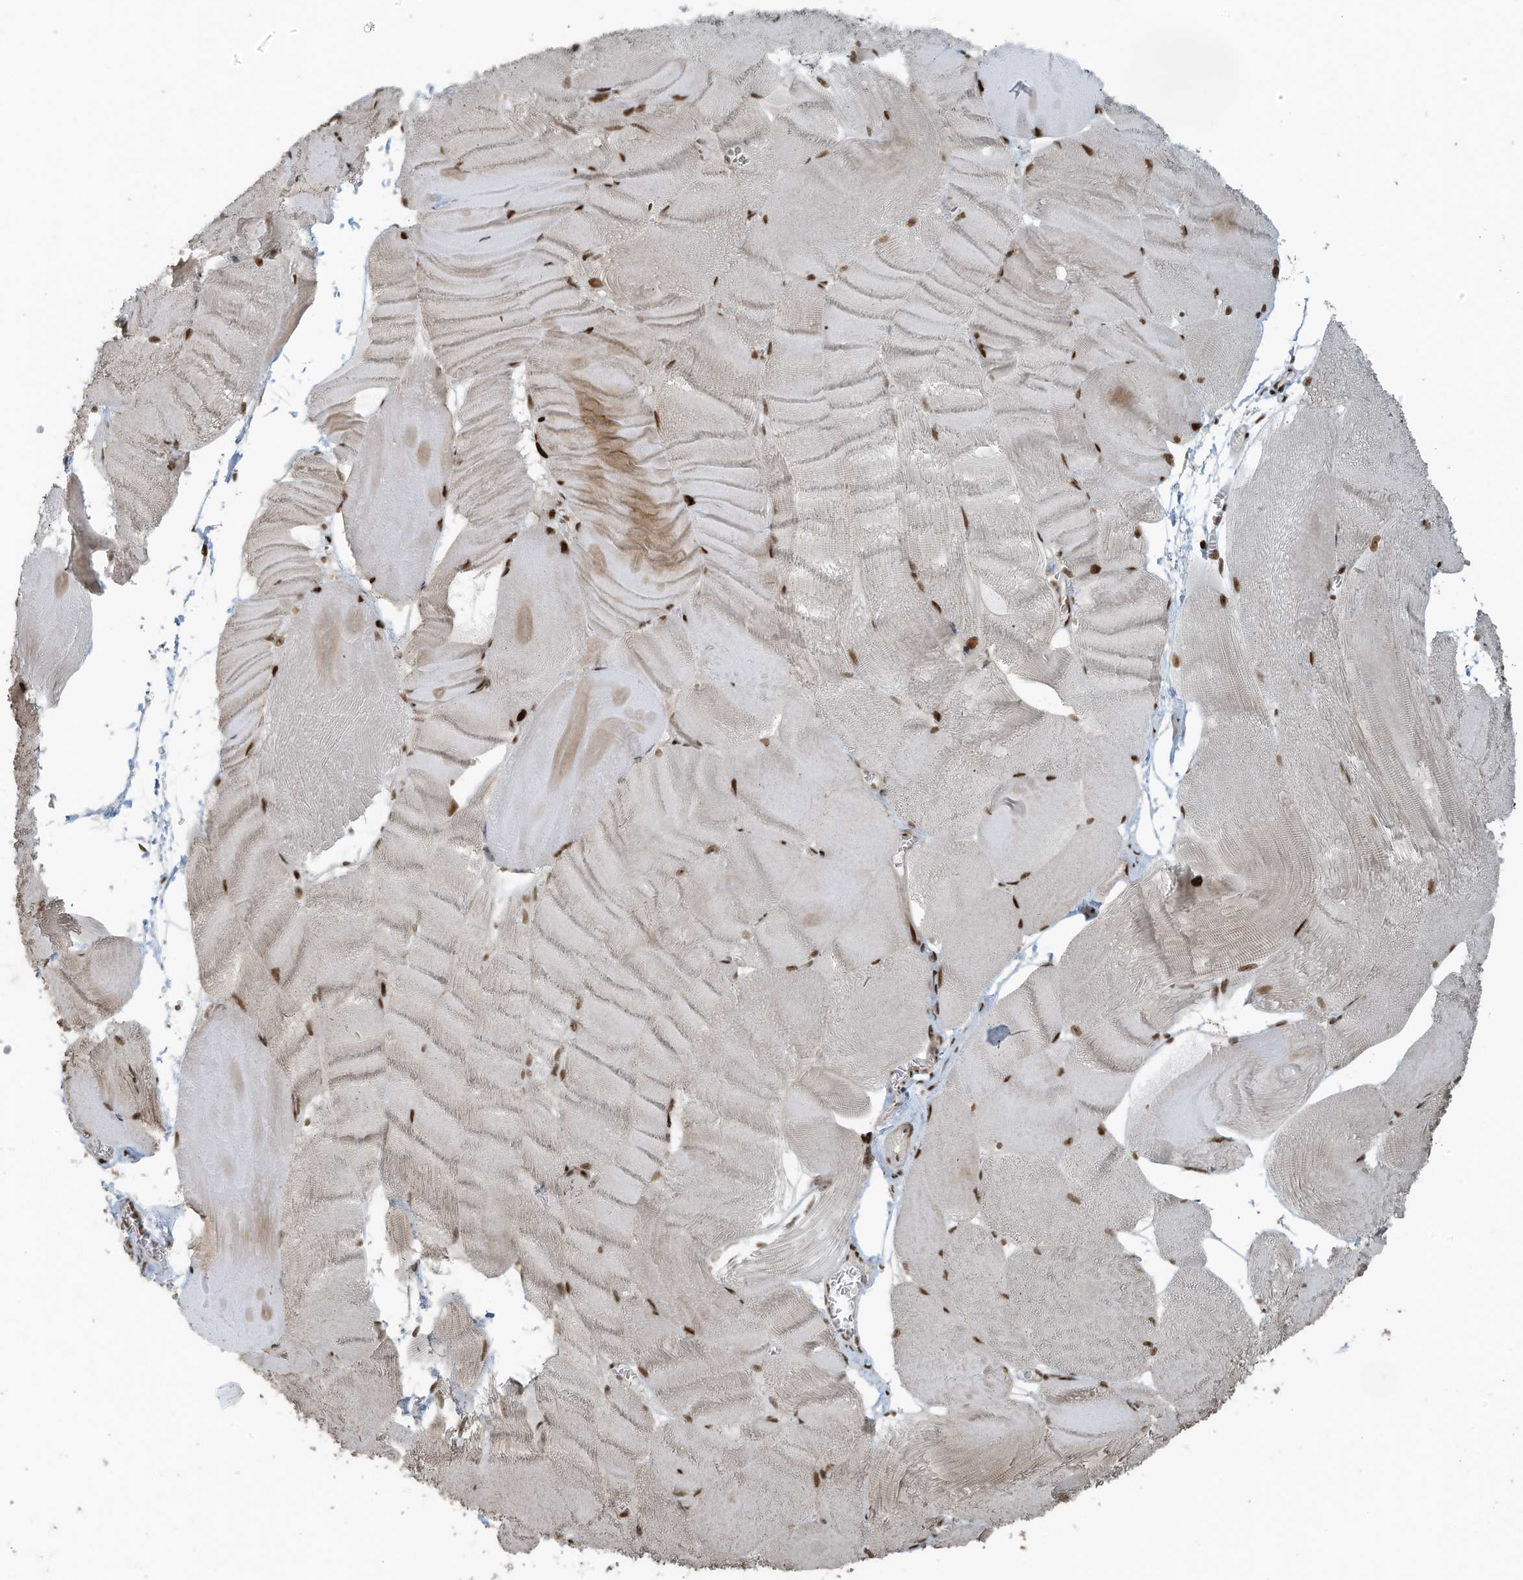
{"staining": {"intensity": "strong", "quantity": ">75%", "location": "nuclear"}, "tissue": "skeletal muscle", "cell_type": "Myocytes", "image_type": "normal", "snomed": [{"axis": "morphology", "description": "Normal tissue, NOS"}, {"axis": "morphology", "description": "Basal cell carcinoma"}, {"axis": "topography", "description": "Skeletal muscle"}], "caption": "This is an image of immunohistochemistry (IHC) staining of unremarkable skeletal muscle, which shows strong expression in the nuclear of myocytes.", "gene": "PCNP", "patient": {"sex": "female", "age": 64}}